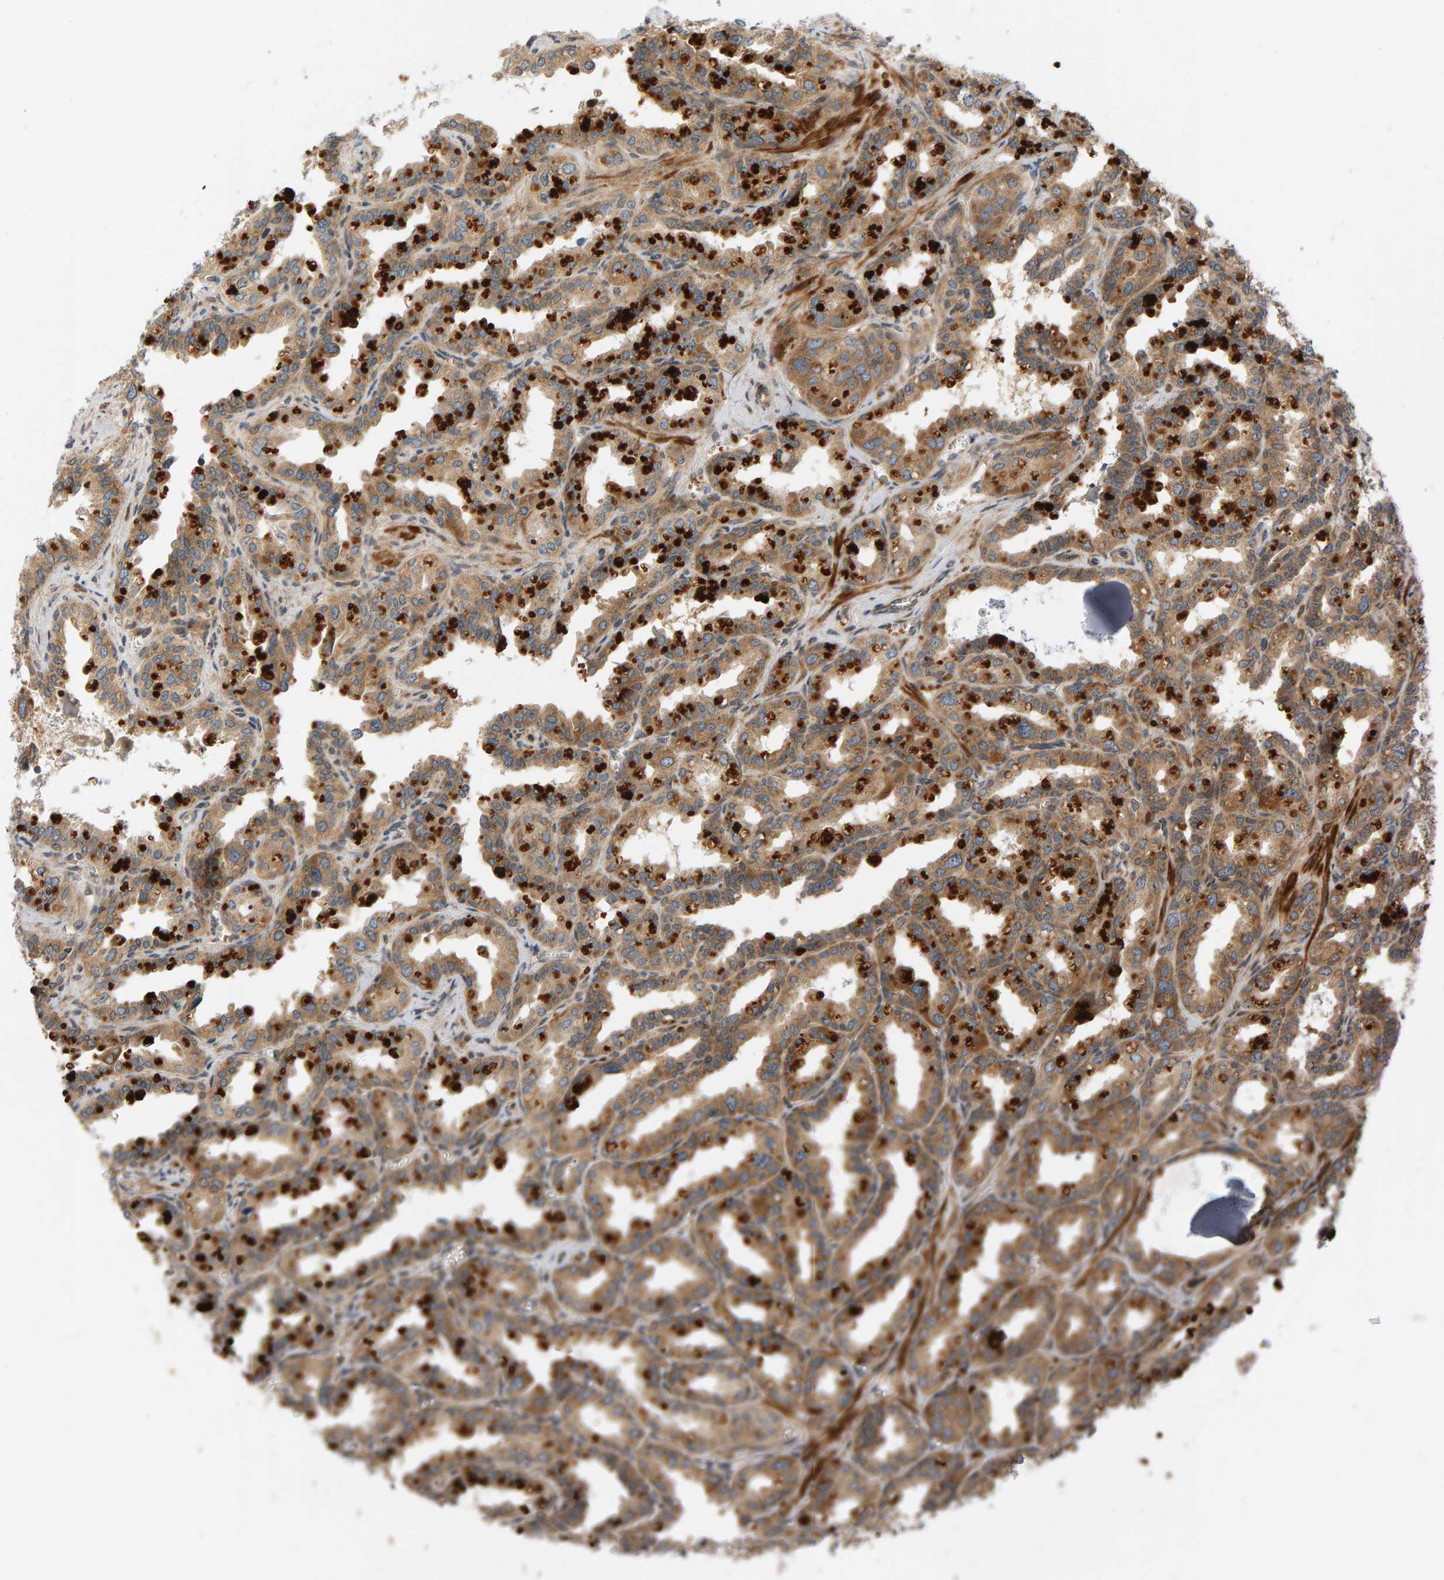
{"staining": {"intensity": "moderate", "quantity": ">75%", "location": "cytoplasmic/membranous"}, "tissue": "seminal vesicle", "cell_type": "Glandular cells", "image_type": "normal", "snomed": [{"axis": "morphology", "description": "Normal tissue, NOS"}, {"axis": "topography", "description": "Prostate"}, {"axis": "topography", "description": "Seminal veicle"}], "caption": "Seminal vesicle stained with a protein marker reveals moderate staining in glandular cells.", "gene": "BAHCC1", "patient": {"sex": "male", "age": 51}}